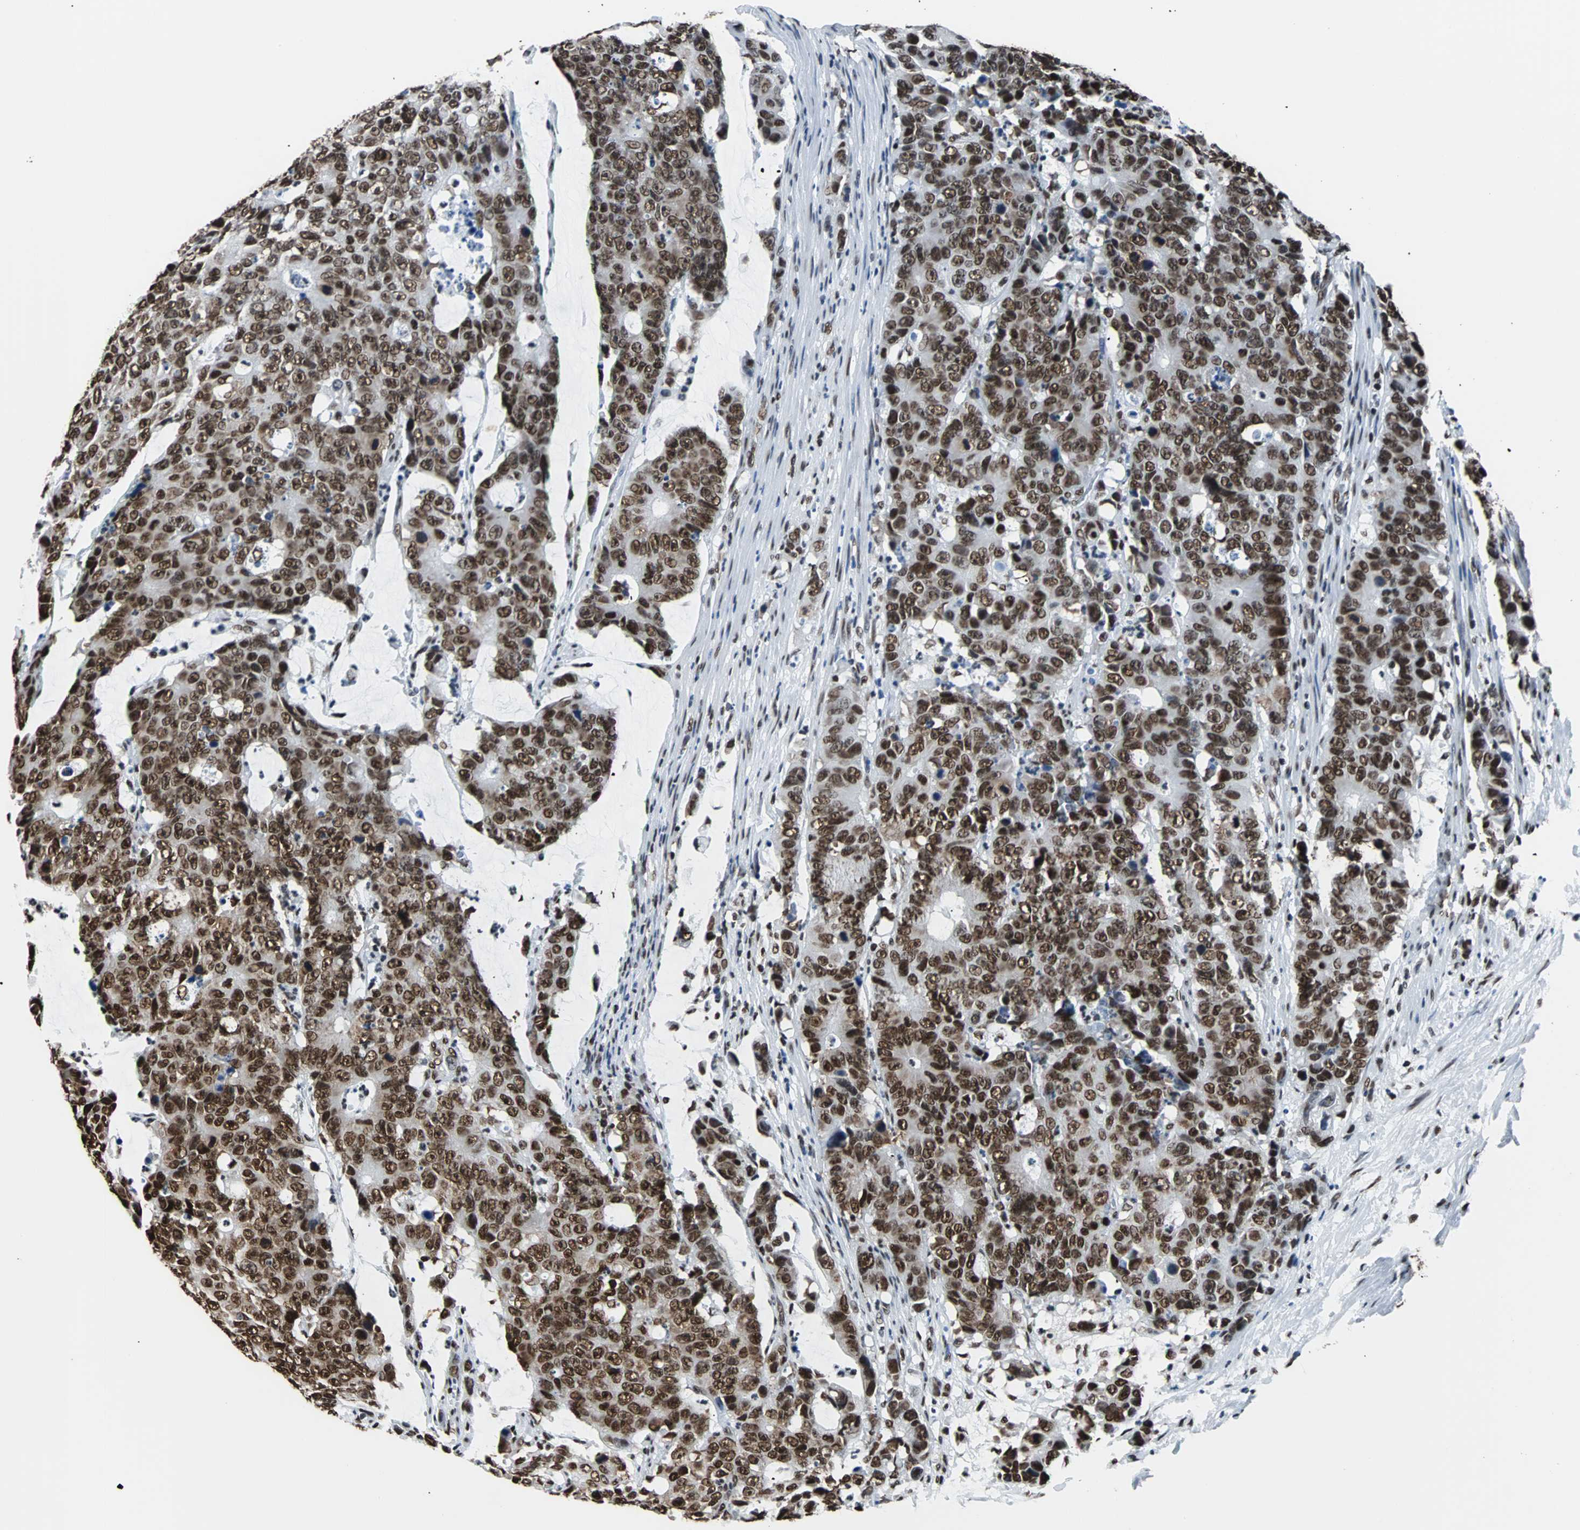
{"staining": {"intensity": "strong", "quantity": ">75%", "location": "nuclear"}, "tissue": "colorectal cancer", "cell_type": "Tumor cells", "image_type": "cancer", "snomed": [{"axis": "morphology", "description": "Adenocarcinoma, NOS"}, {"axis": "topography", "description": "Colon"}], "caption": "DAB immunohistochemical staining of adenocarcinoma (colorectal) displays strong nuclear protein expression in about >75% of tumor cells.", "gene": "FUBP1", "patient": {"sex": "female", "age": 86}}